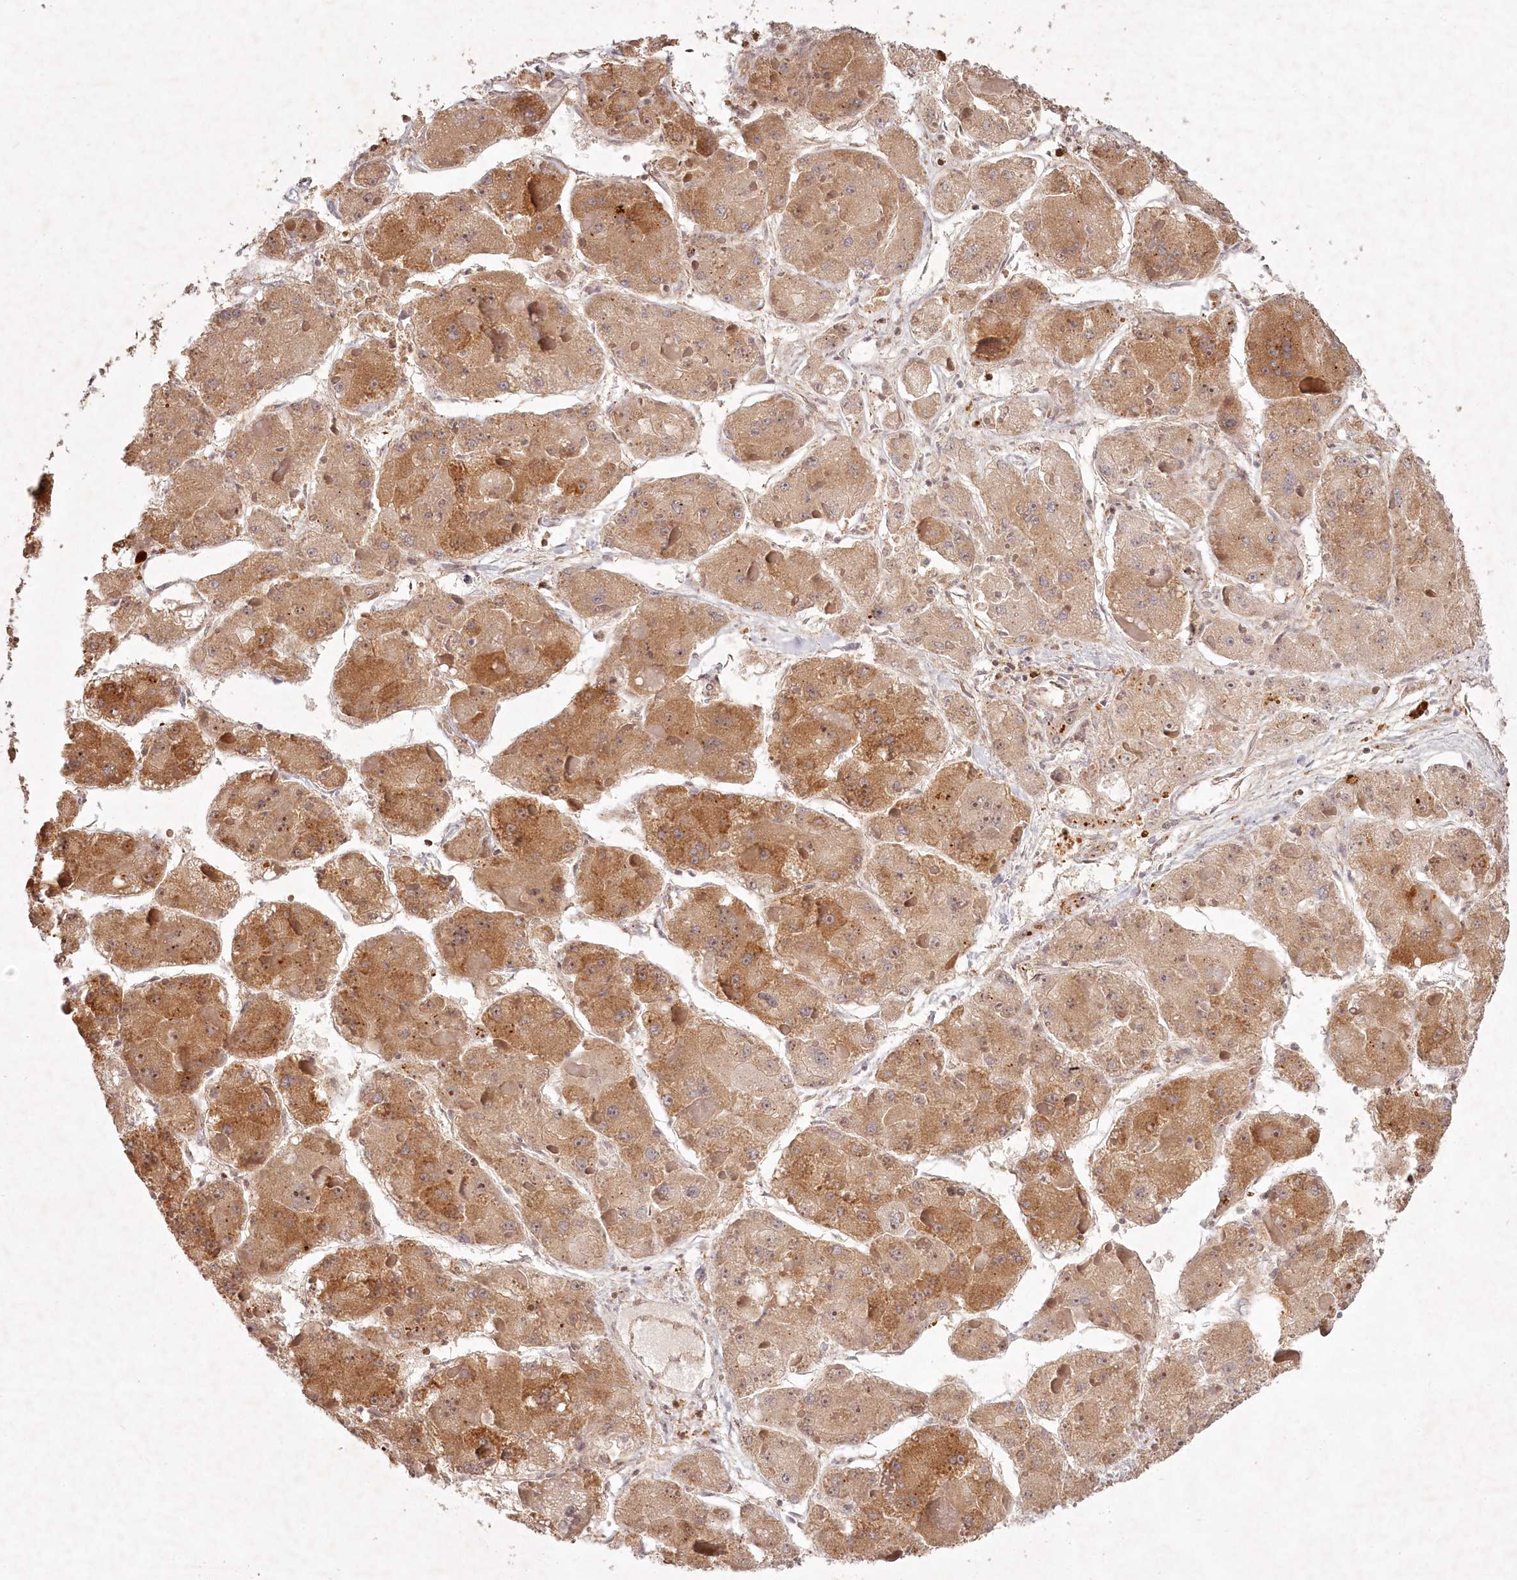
{"staining": {"intensity": "moderate", "quantity": ">75%", "location": "cytoplasmic/membranous"}, "tissue": "liver cancer", "cell_type": "Tumor cells", "image_type": "cancer", "snomed": [{"axis": "morphology", "description": "Carcinoma, Hepatocellular, NOS"}, {"axis": "topography", "description": "Liver"}], "caption": "Human liver cancer (hepatocellular carcinoma) stained with a protein marker displays moderate staining in tumor cells.", "gene": "TMIE", "patient": {"sex": "female", "age": 73}}